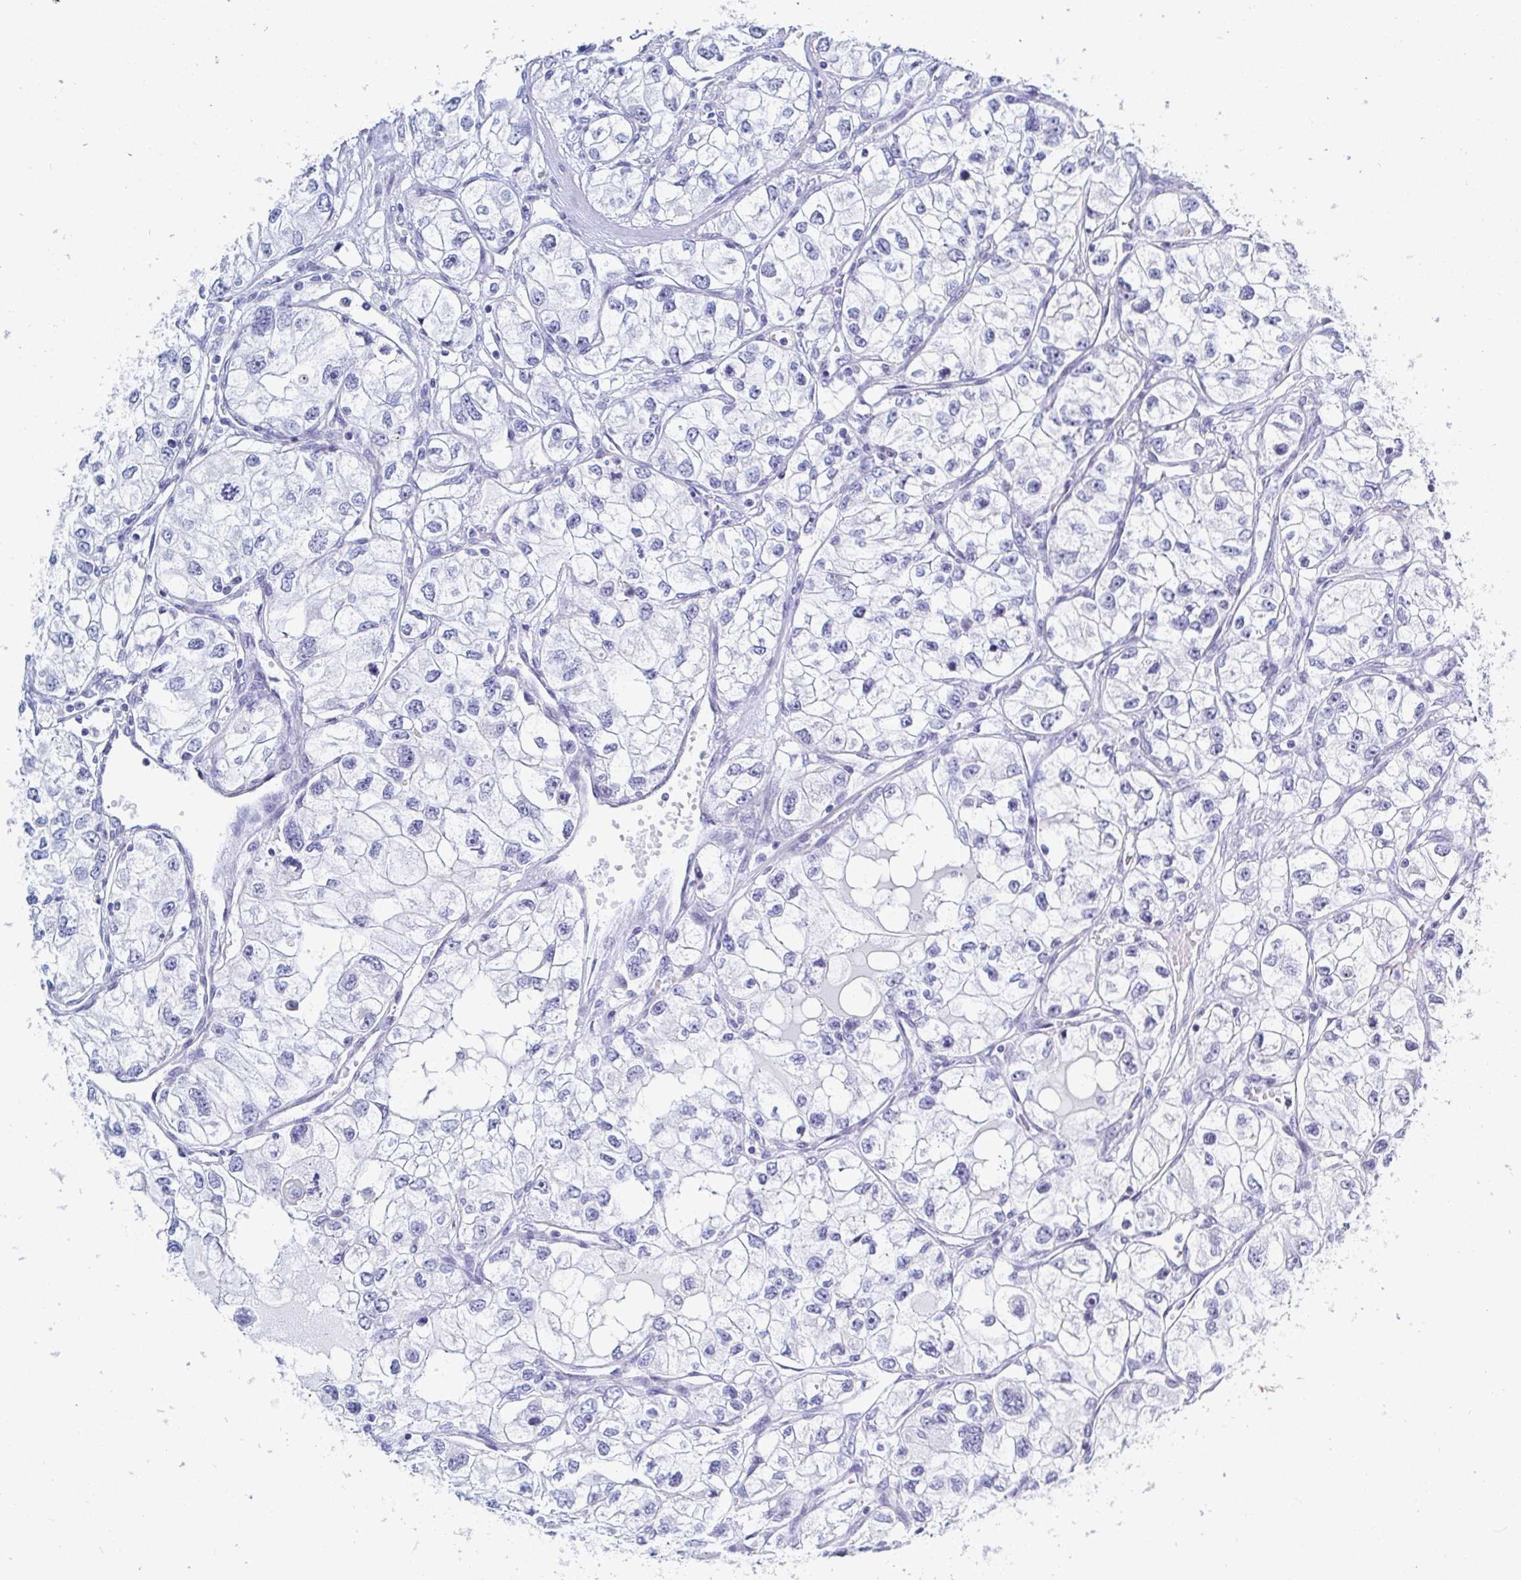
{"staining": {"intensity": "negative", "quantity": "none", "location": "none"}, "tissue": "renal cancer", "cell_type": "Tumor cells", "image_type": "cancer", "snomed": [{"axis": "morphology", "description": "Adenocarcinoma, NOS"}, {"axis": "topography", "description": "Kidney"}], "caption": "The histopathology image reveals no significant positivity in tumor cells of renal adenocarcinoma.", "gene": "OR10K1", "patient": {"sex": "female", "age": 59}}